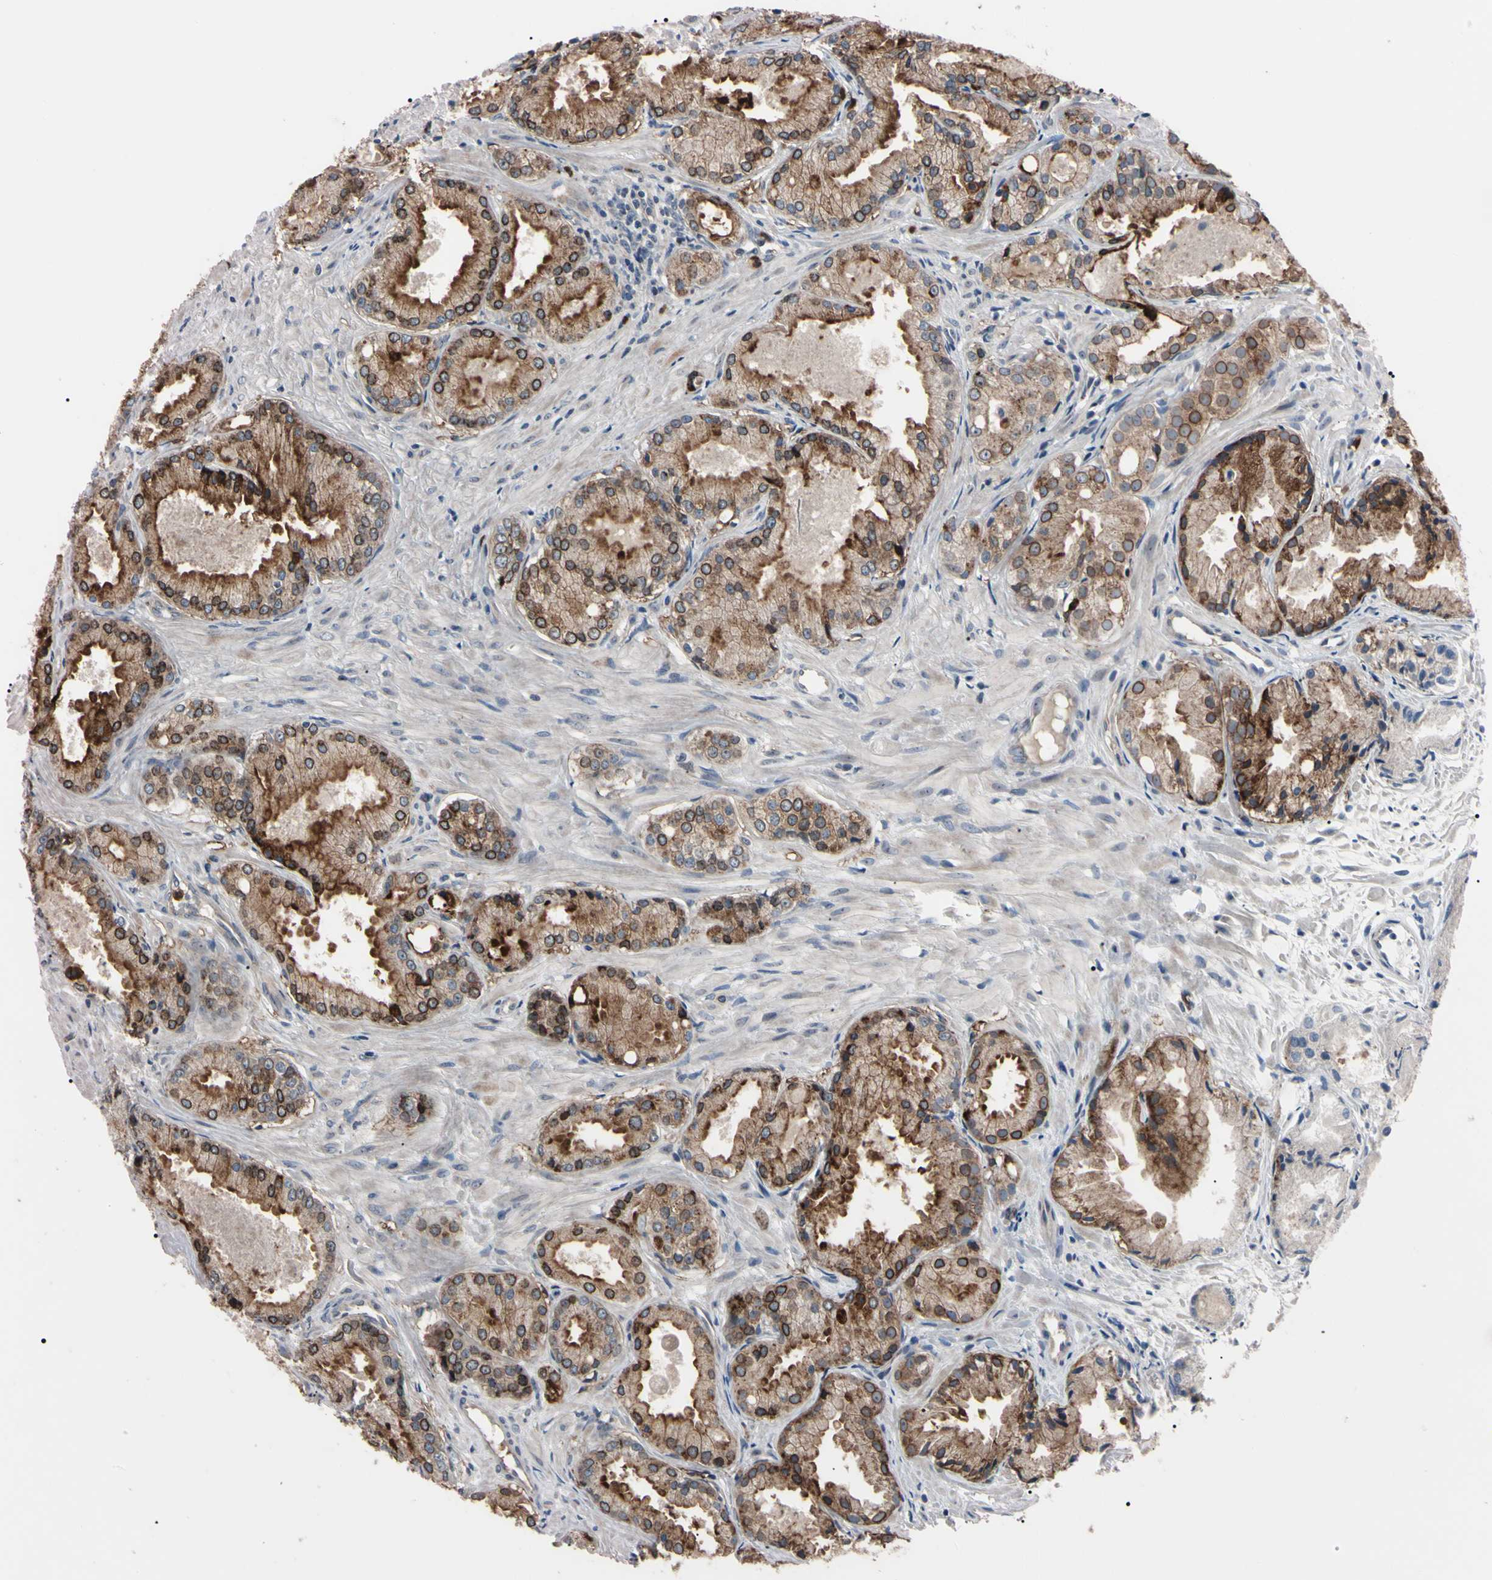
{"staining": {"intensity": "moderate", "quantity": "25%-75%", "location": "cytoplasmic/membranous"}, "tissue": "prostate cancer", "cell_type": "Tumor cells", "image_type": "cancer", "snomed": [{"axis": "morphology", "description": "Adenocarcinoma, Low grade"}, {"axis": "topography", "description": "Prostate"}], "caption": "A photomicrograph of human low-grade adenocarcinoma (prostate) stained for a protein displays moderate cytoplasmic/membranous brown staining in tumor cells. (DAB (3,3'-diaminobenzidine) = brown stain, brightfield microscopy at high magnification).", "gene": "TRAF5", "patient": {"sex": "male", "age": 72}}